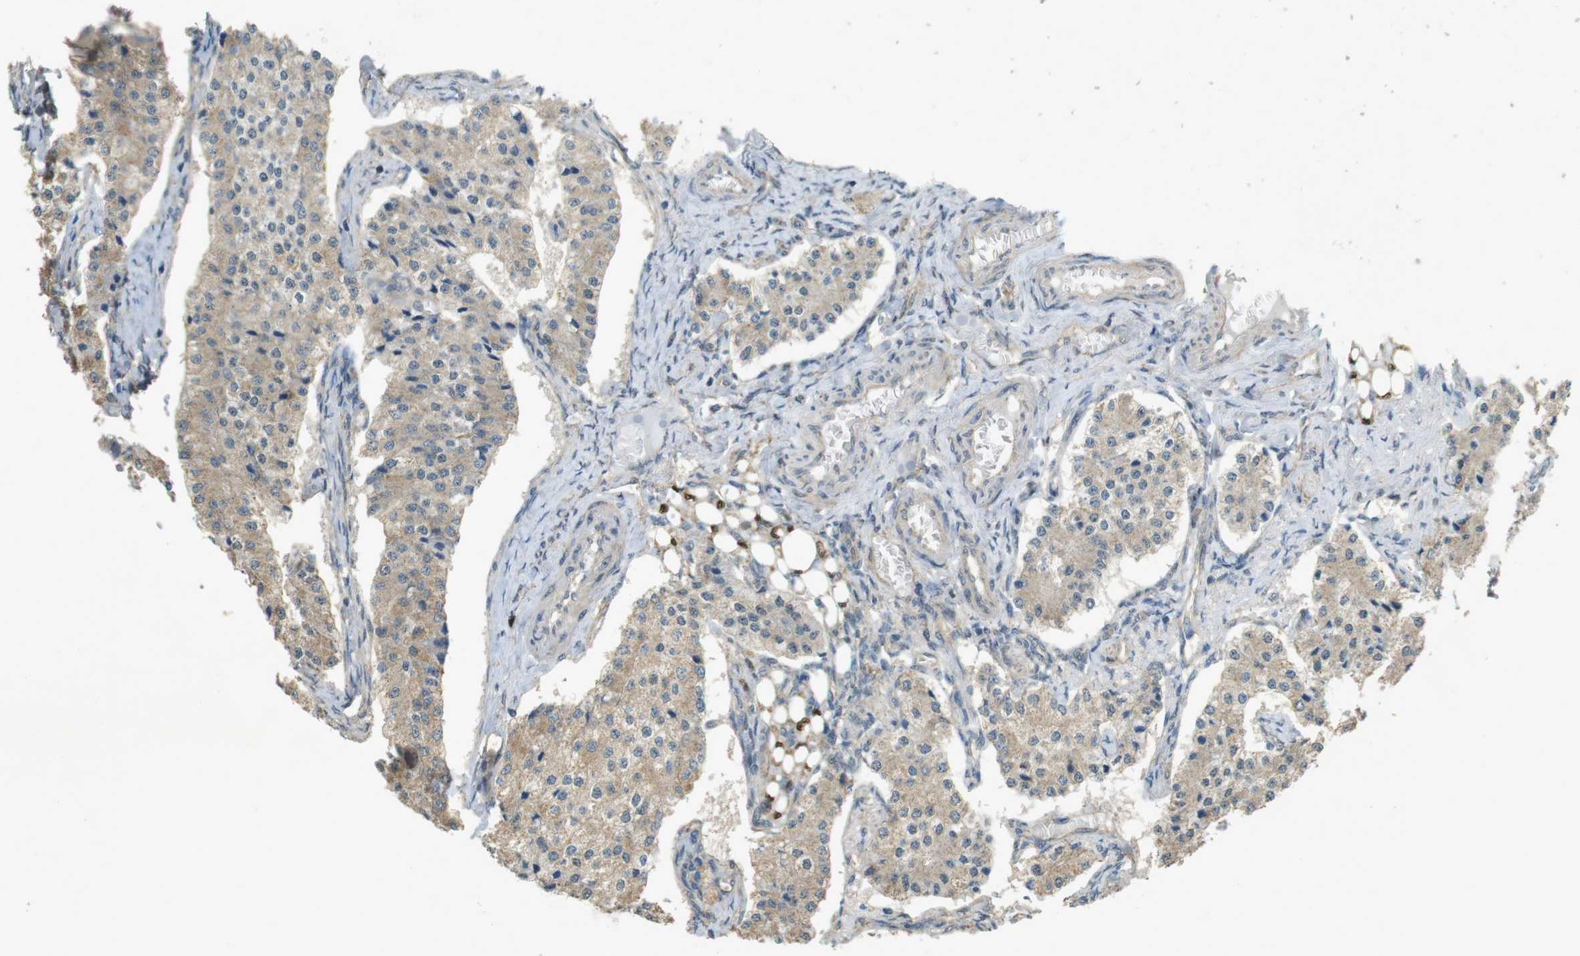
{"staining": {"intensity": "weak", "quantity": ">75%", "location": "cytoplasmic/membranous"}, "tissue": "carcinoid", "cell_type": "Tumor cells", "image_type": "cancer", "snomed": [{"axis": "morphology", "description": "Carcinoid, malignant, NOS"}, {"axis": "topography", "description": "Colon"}], "caption": "IHC (DAB) staining of human carcinoid demonstrates weak cytoplasmic/membranous protein expression in approximately >75% of tumor cells. Immunohistochemistry (ihc) stains the protein in brown and the nuclei are stained blue.", "gene": "ZDHHC20", "patient": {"sex": "female", "age": 52}}